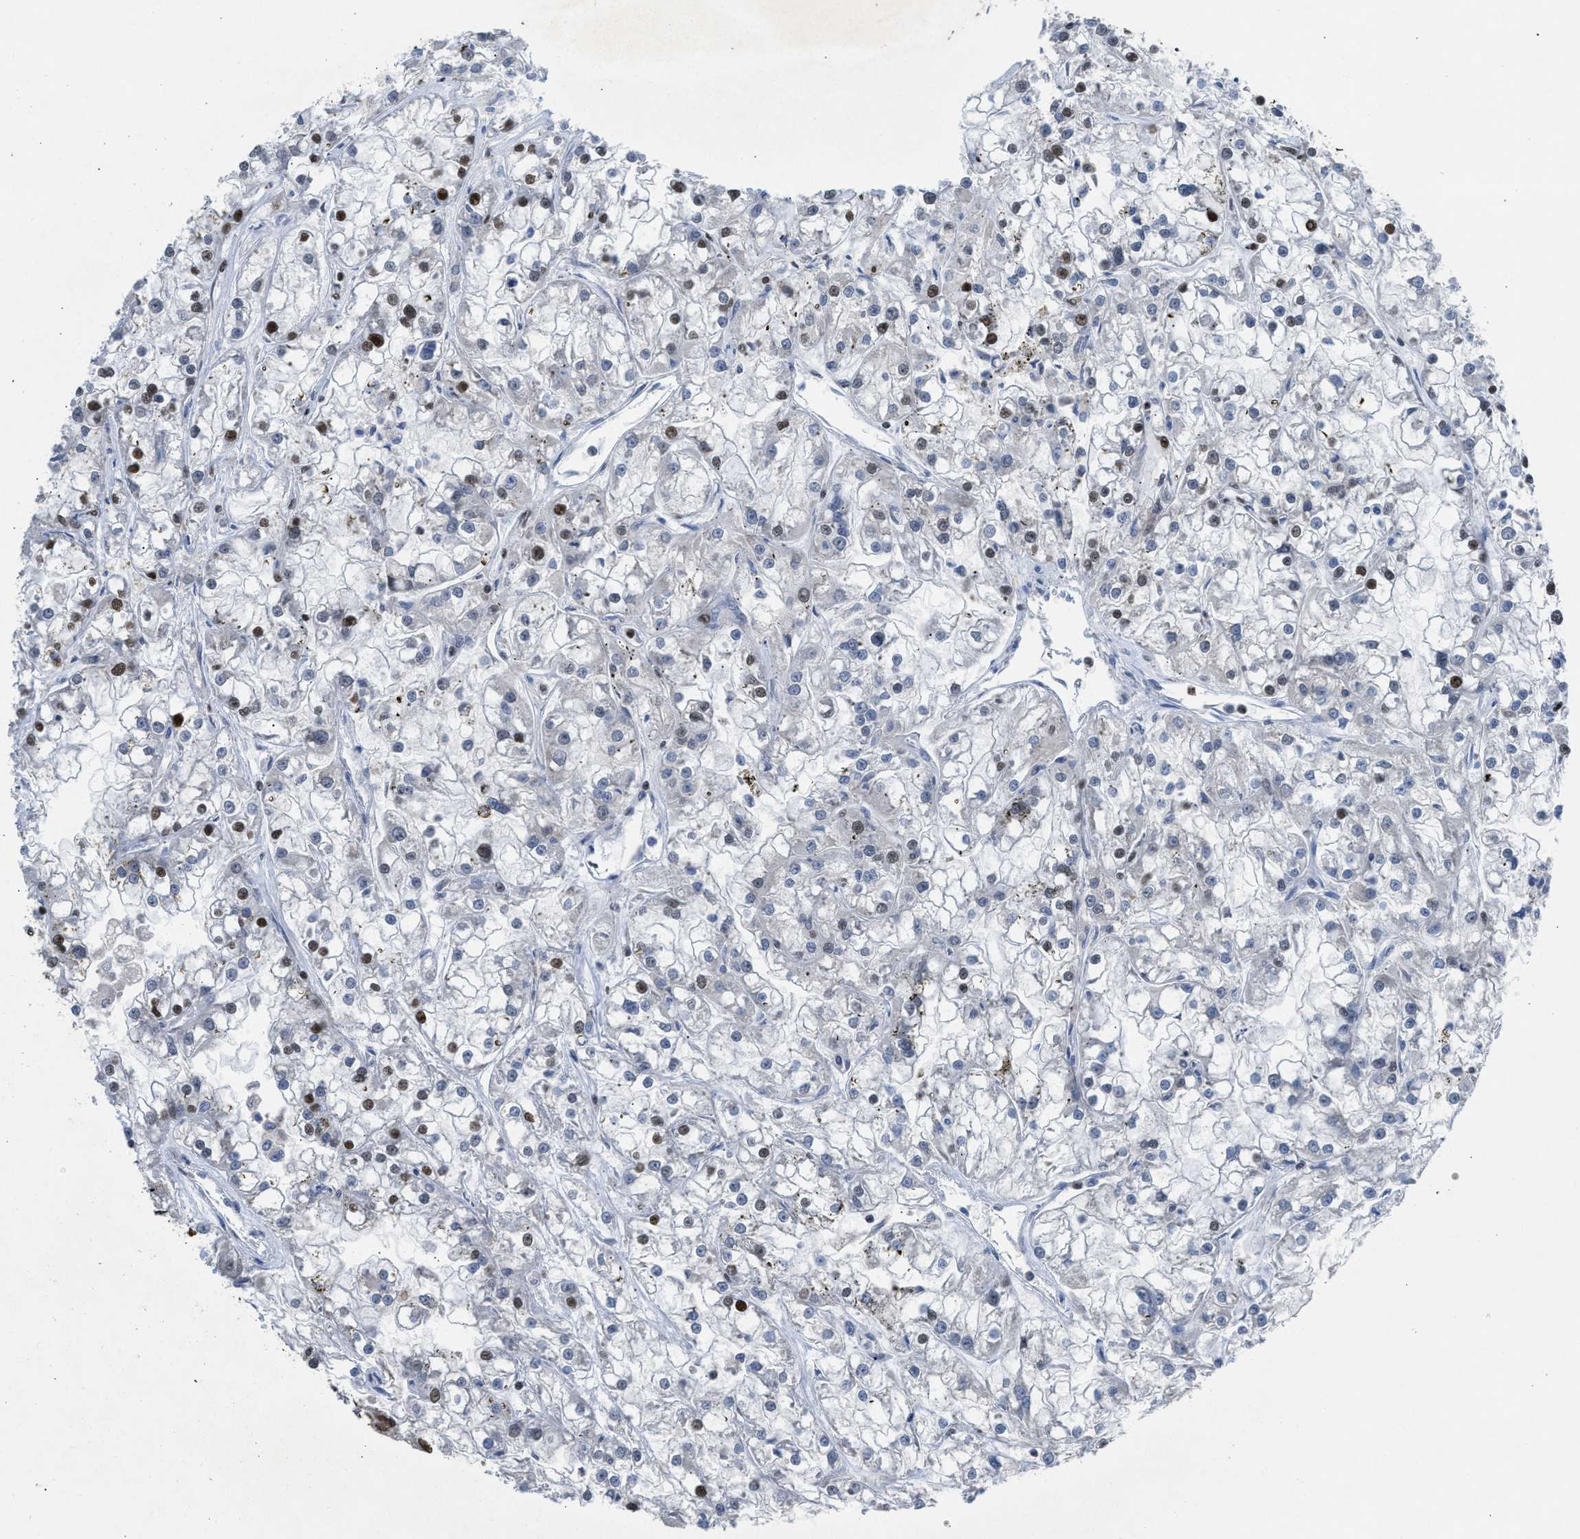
{"staining": {"intensity": "moderate", "quantity": "<25%", "location": "nuclear"}, "tissue": "renal cancer", "cell_type": "Tumor cells", "image_type": "cancer", "snomed": [{"axis": "morphology", "description": "Adenocarcinoma, NOS"}, {"axis": "topography", "description": "Kidney"}], "caption": "Renal cancer was stained to show a protein in brown. There is low levels of moderate nuclear staining in approximately <25% of tumor cells. The protein is stained brown, and the nuclei are stained in blue (DAB IHC with brightfield microscopy, high magnification).", "gene": "SCAF4", "patient": {"sex": "female", "age": 52}}